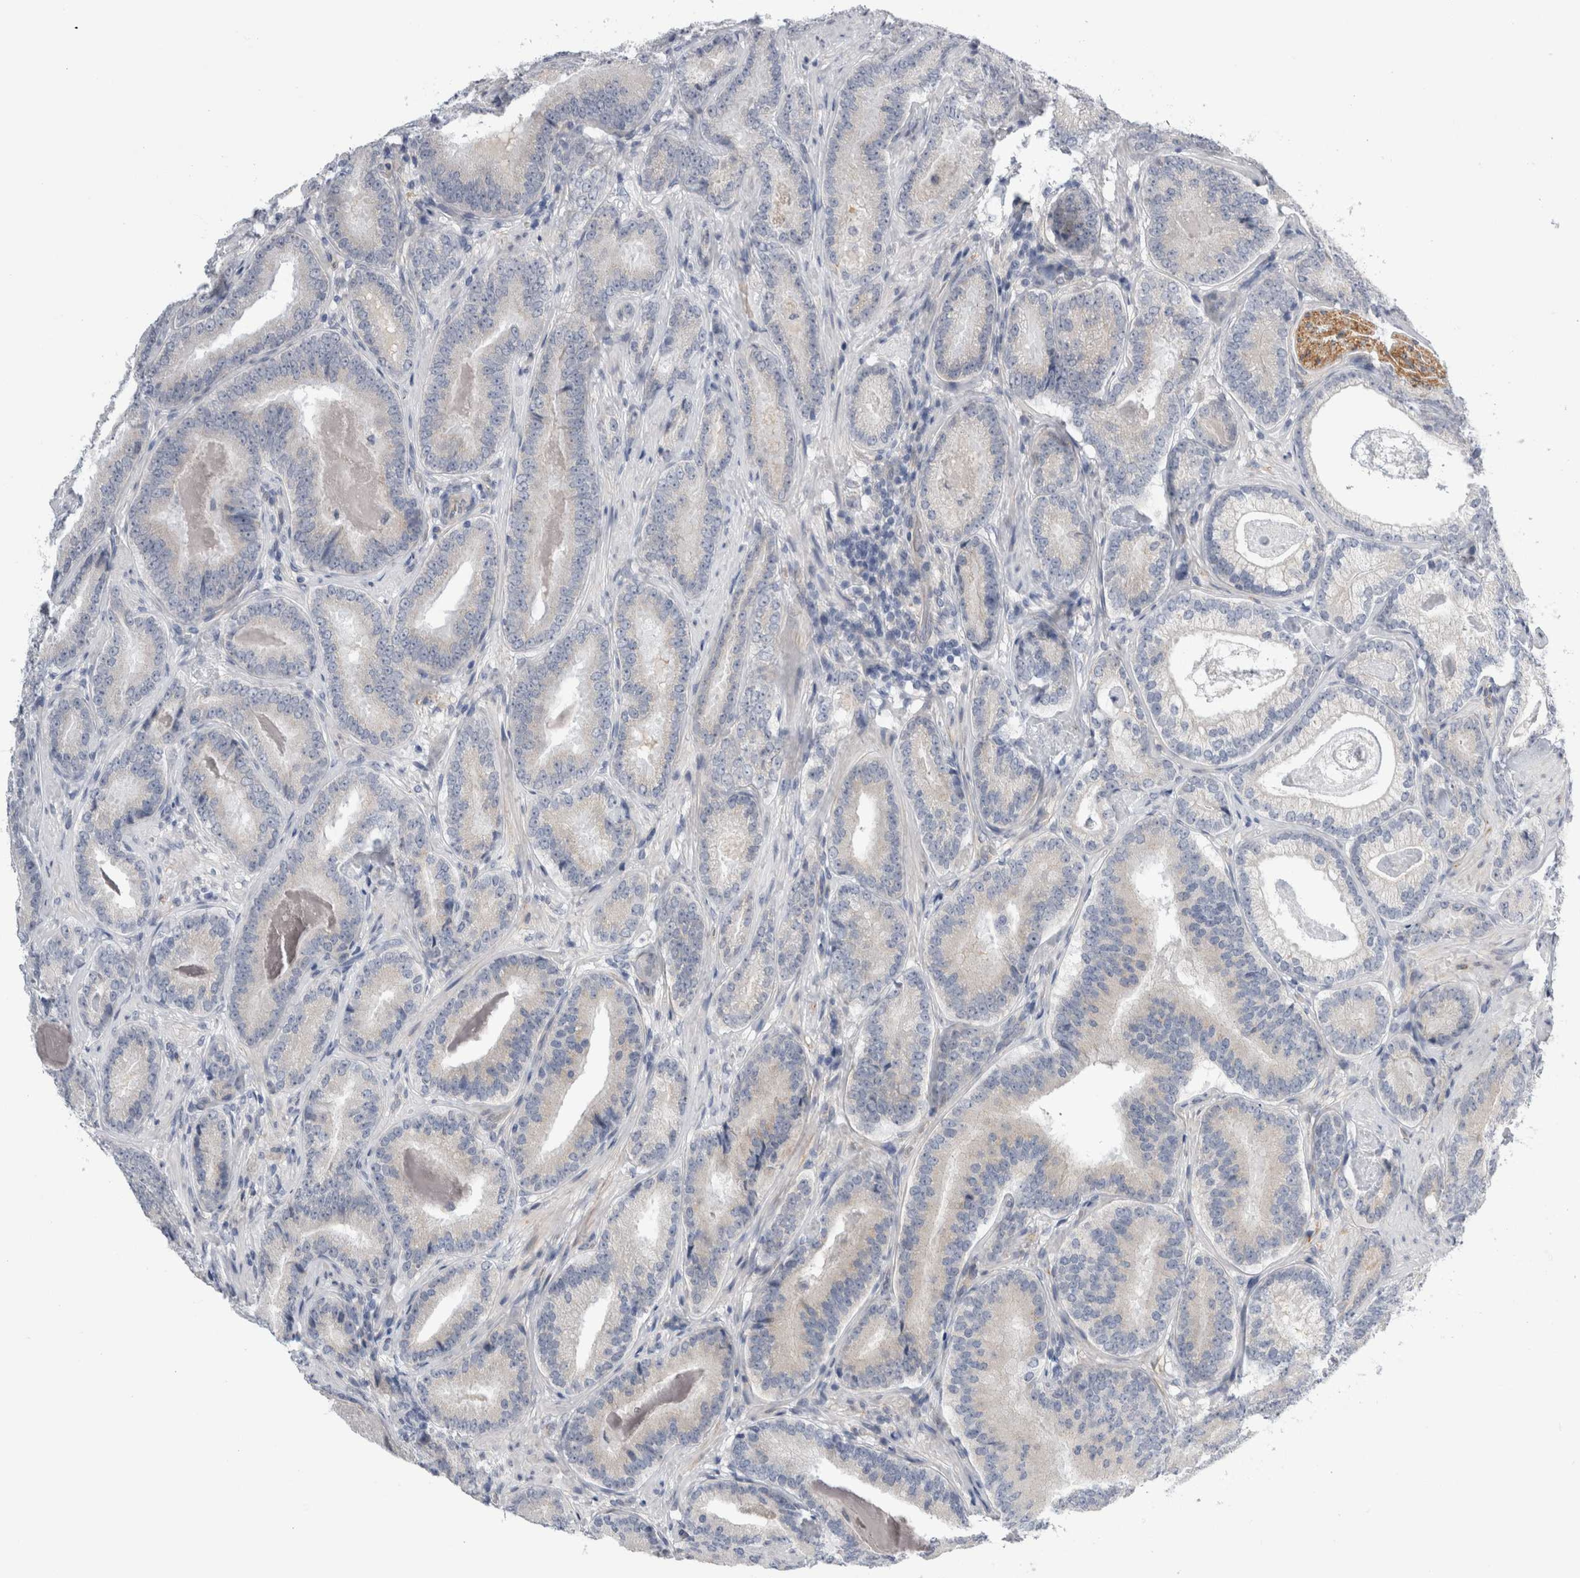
{"staining": {"intensity": "negative", "quantity": "none", "location": "none"}, "tissue": "prostate cancer", "cell_type": "Tumor cells", "image_type": "cancer", "snomed": [{"axis": "morphology", "description": "Adenocarcinoma, Low grade"}, {"axis": "topography", "description": "Prostate"}], "caption": "Immunohistochemistry (IHC) image of prostate cancer (adenocarcinoma (low-grade)) stained for a protein (brown), which shows no expression in tumor cells.", "gene": "TAFA5", "patient": {"sex": "male", "age": 51}}